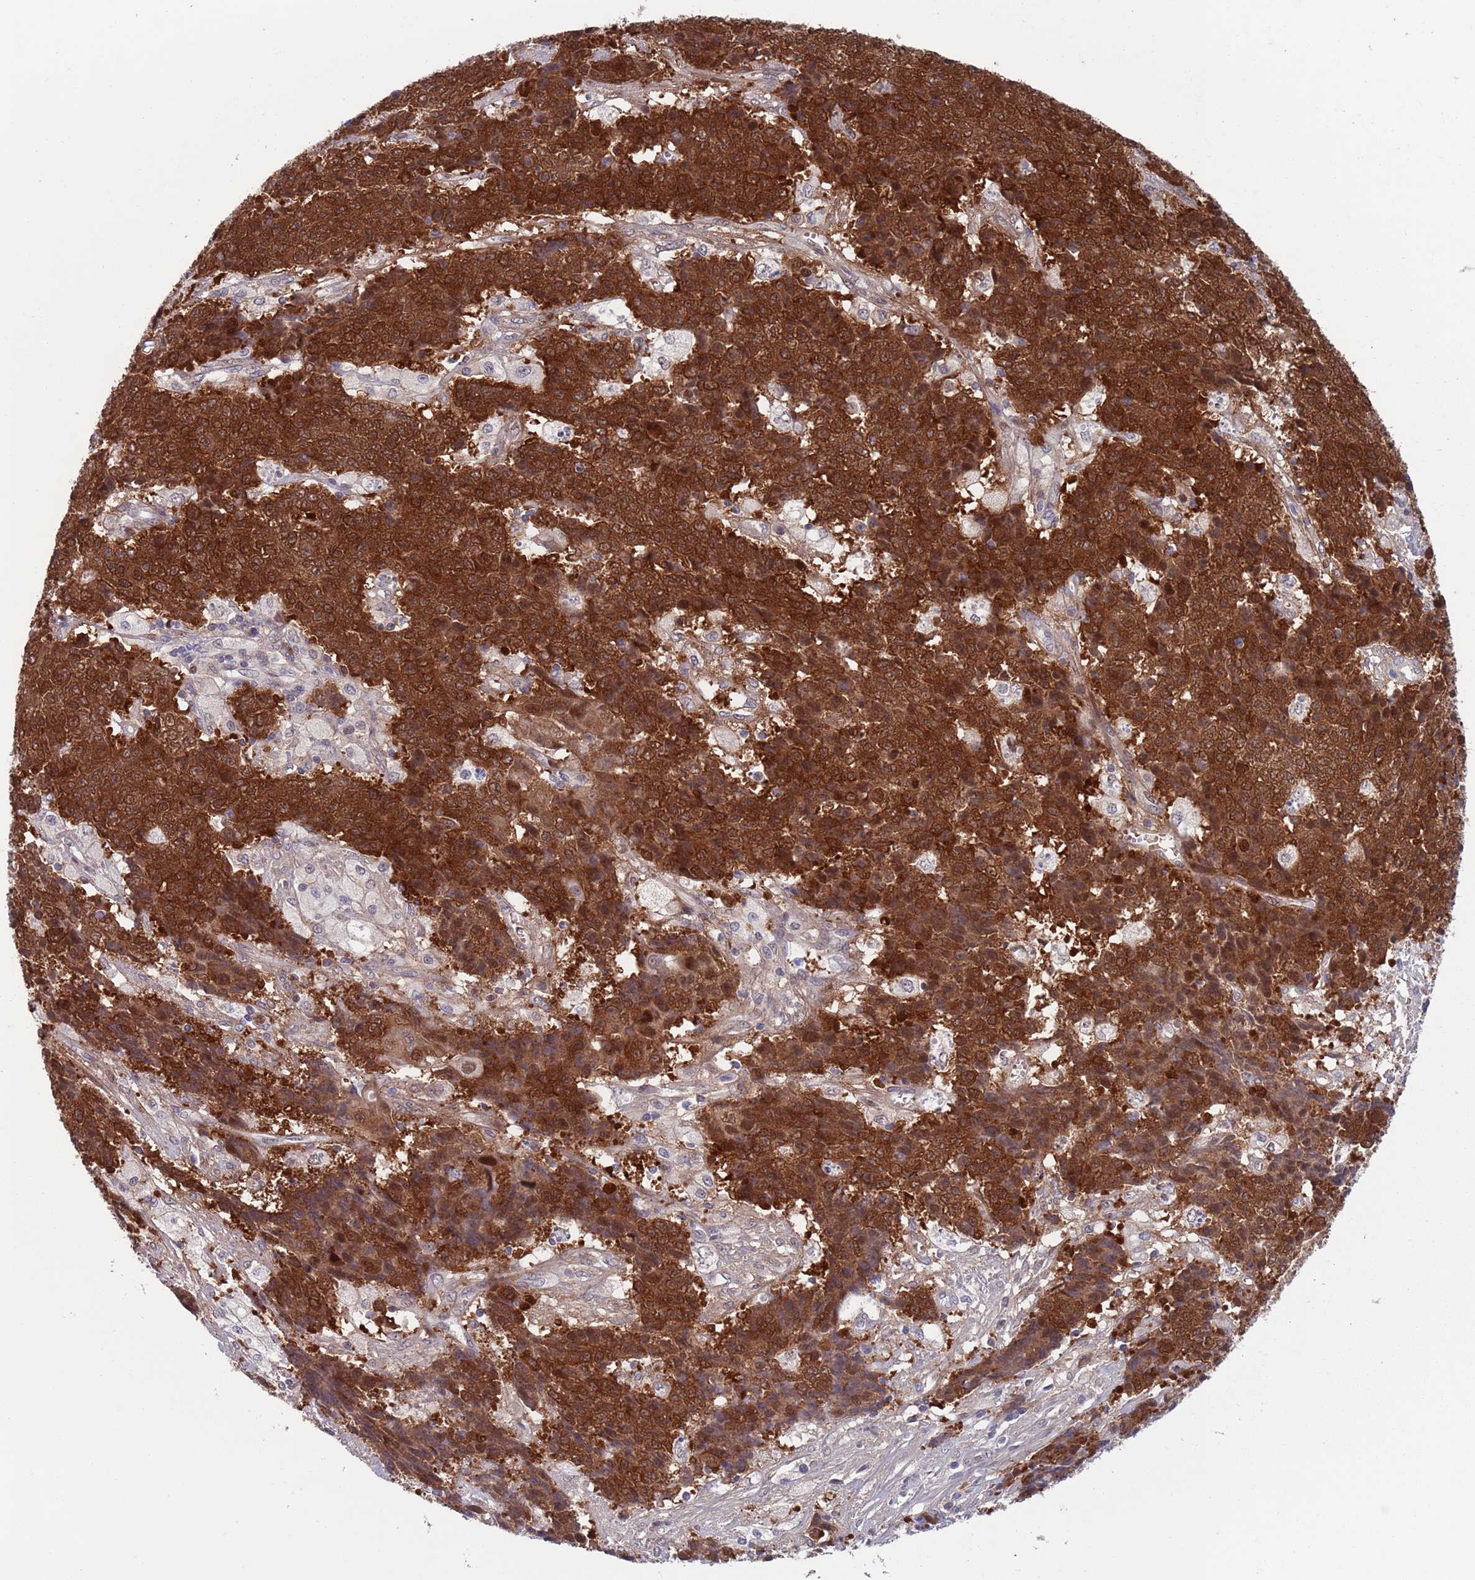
{"staining": {"intensity": "strong", "quantity": ">75%", "location": "cytoplasmic/membranous,nuclear"}, "tissue": "ovarian cancer", "cell_type": "Tumor cells", "image_type": "cancer", "snomed": [{"axis": "morphology", "description": "Carcinoma, endometroid"}, {"axis": "topography", "description": "Ovary"}], "caption": "Immunohistochemical staining of human endometroid carcinoma (ovarian) reveals strong cytoplasmic/membranous and nuclear protein positivity in approximately >75% of tumor cells.", "gene": "CLNS1A", "patient": {"sex": "female", "age": 42}}